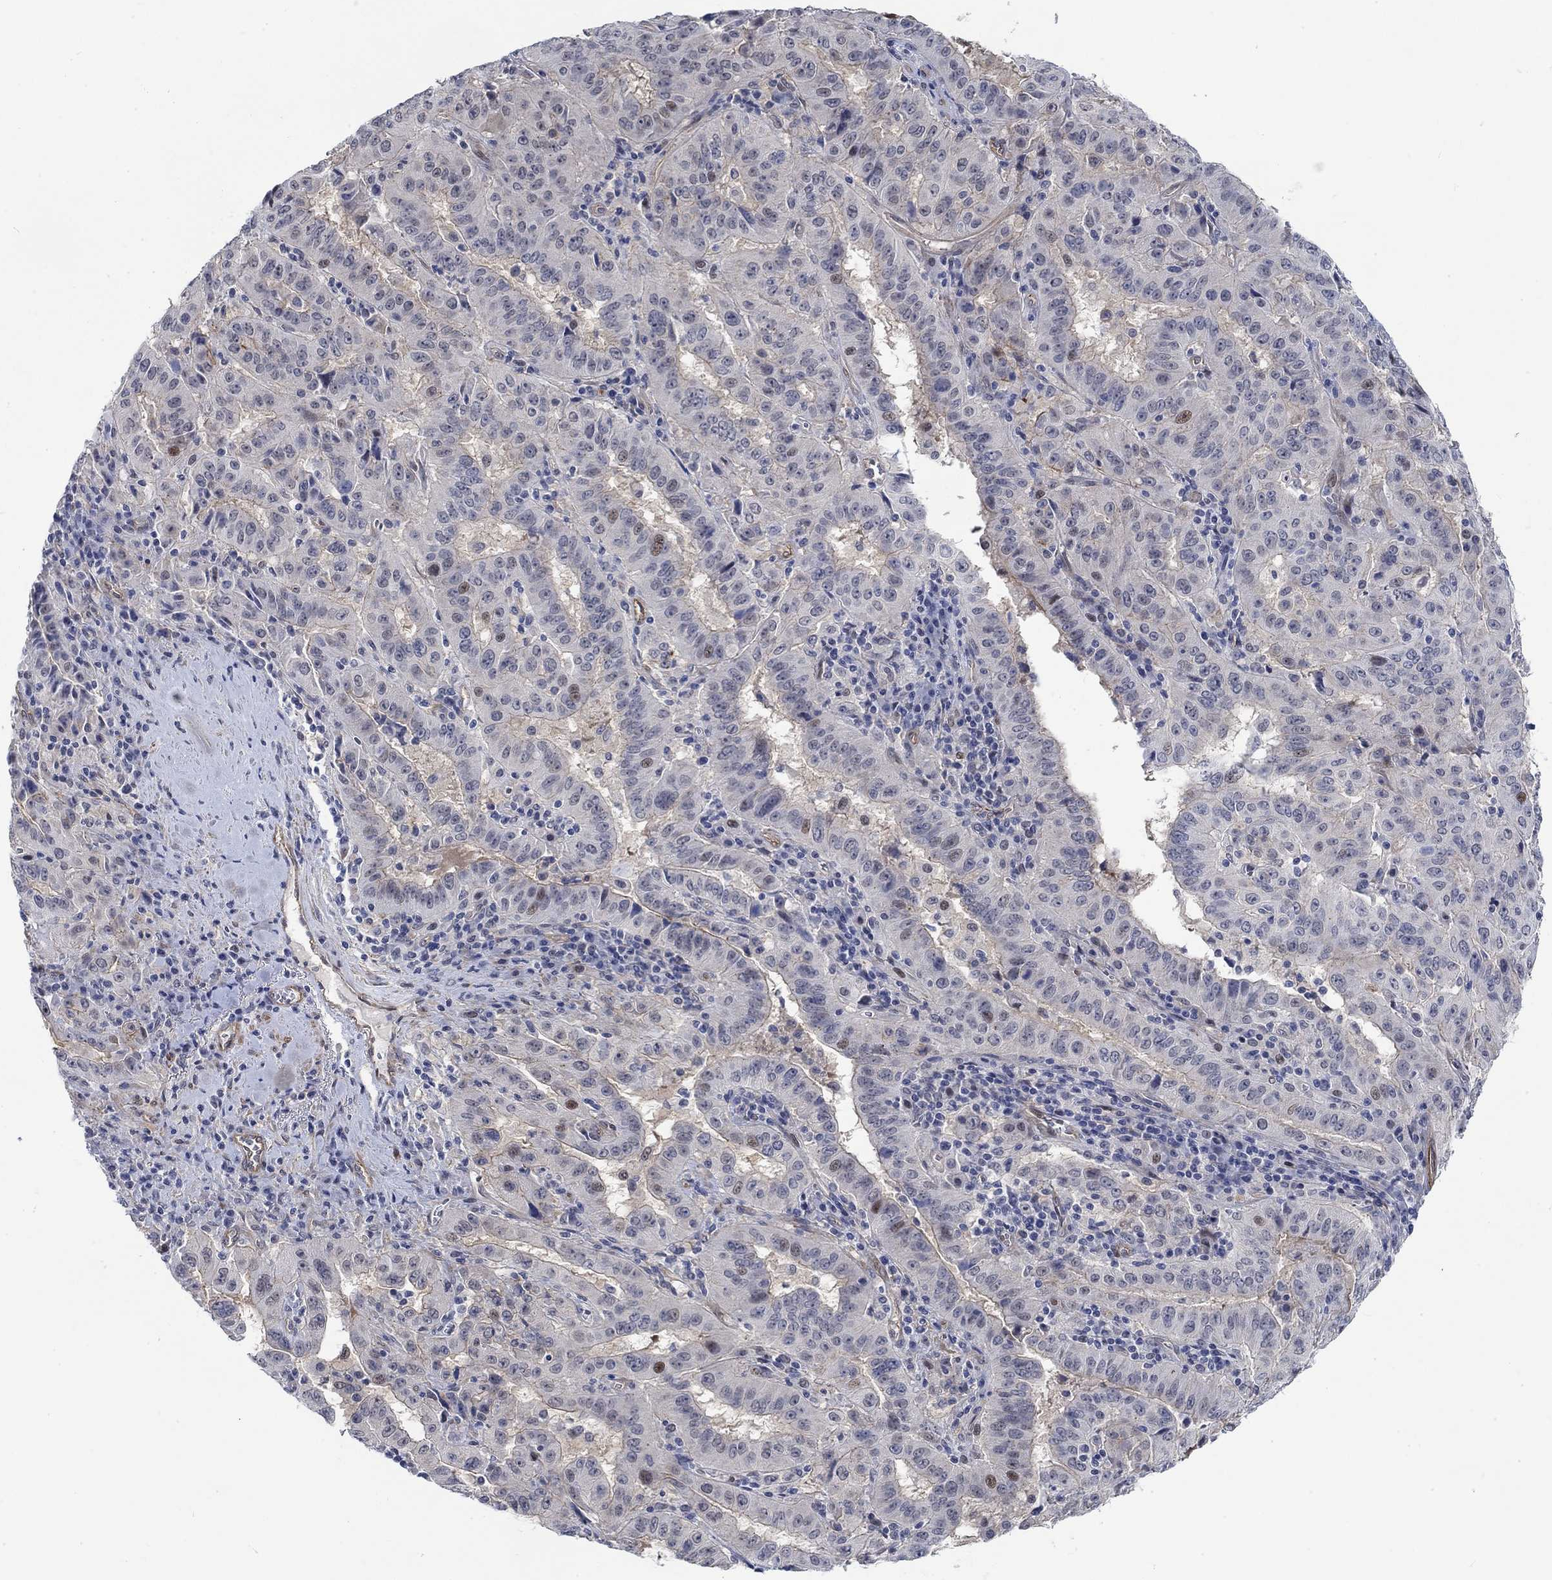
{"staining": {"intensity": "weak", "quantity": "<25%", "location": "cytoplasmic/membranous,nuclear"}, "tissue": "pancreatic cancer", "cell_type": "Tumor cells", "image_type": "cancer", "snomed": [{"axis": "morphology", "description": "Adenocarcinoma, NOS"}, {"axis": "topography", "description": "Pancreas"}], "caption": "This is a histopathology image of immunohistochemistry (IHC) staining of pancreatic adenocarcinoma, which shows no staining in tumor cells.", "gene": "KCNH8", "patient": {"sex": "male", "age": 63}}